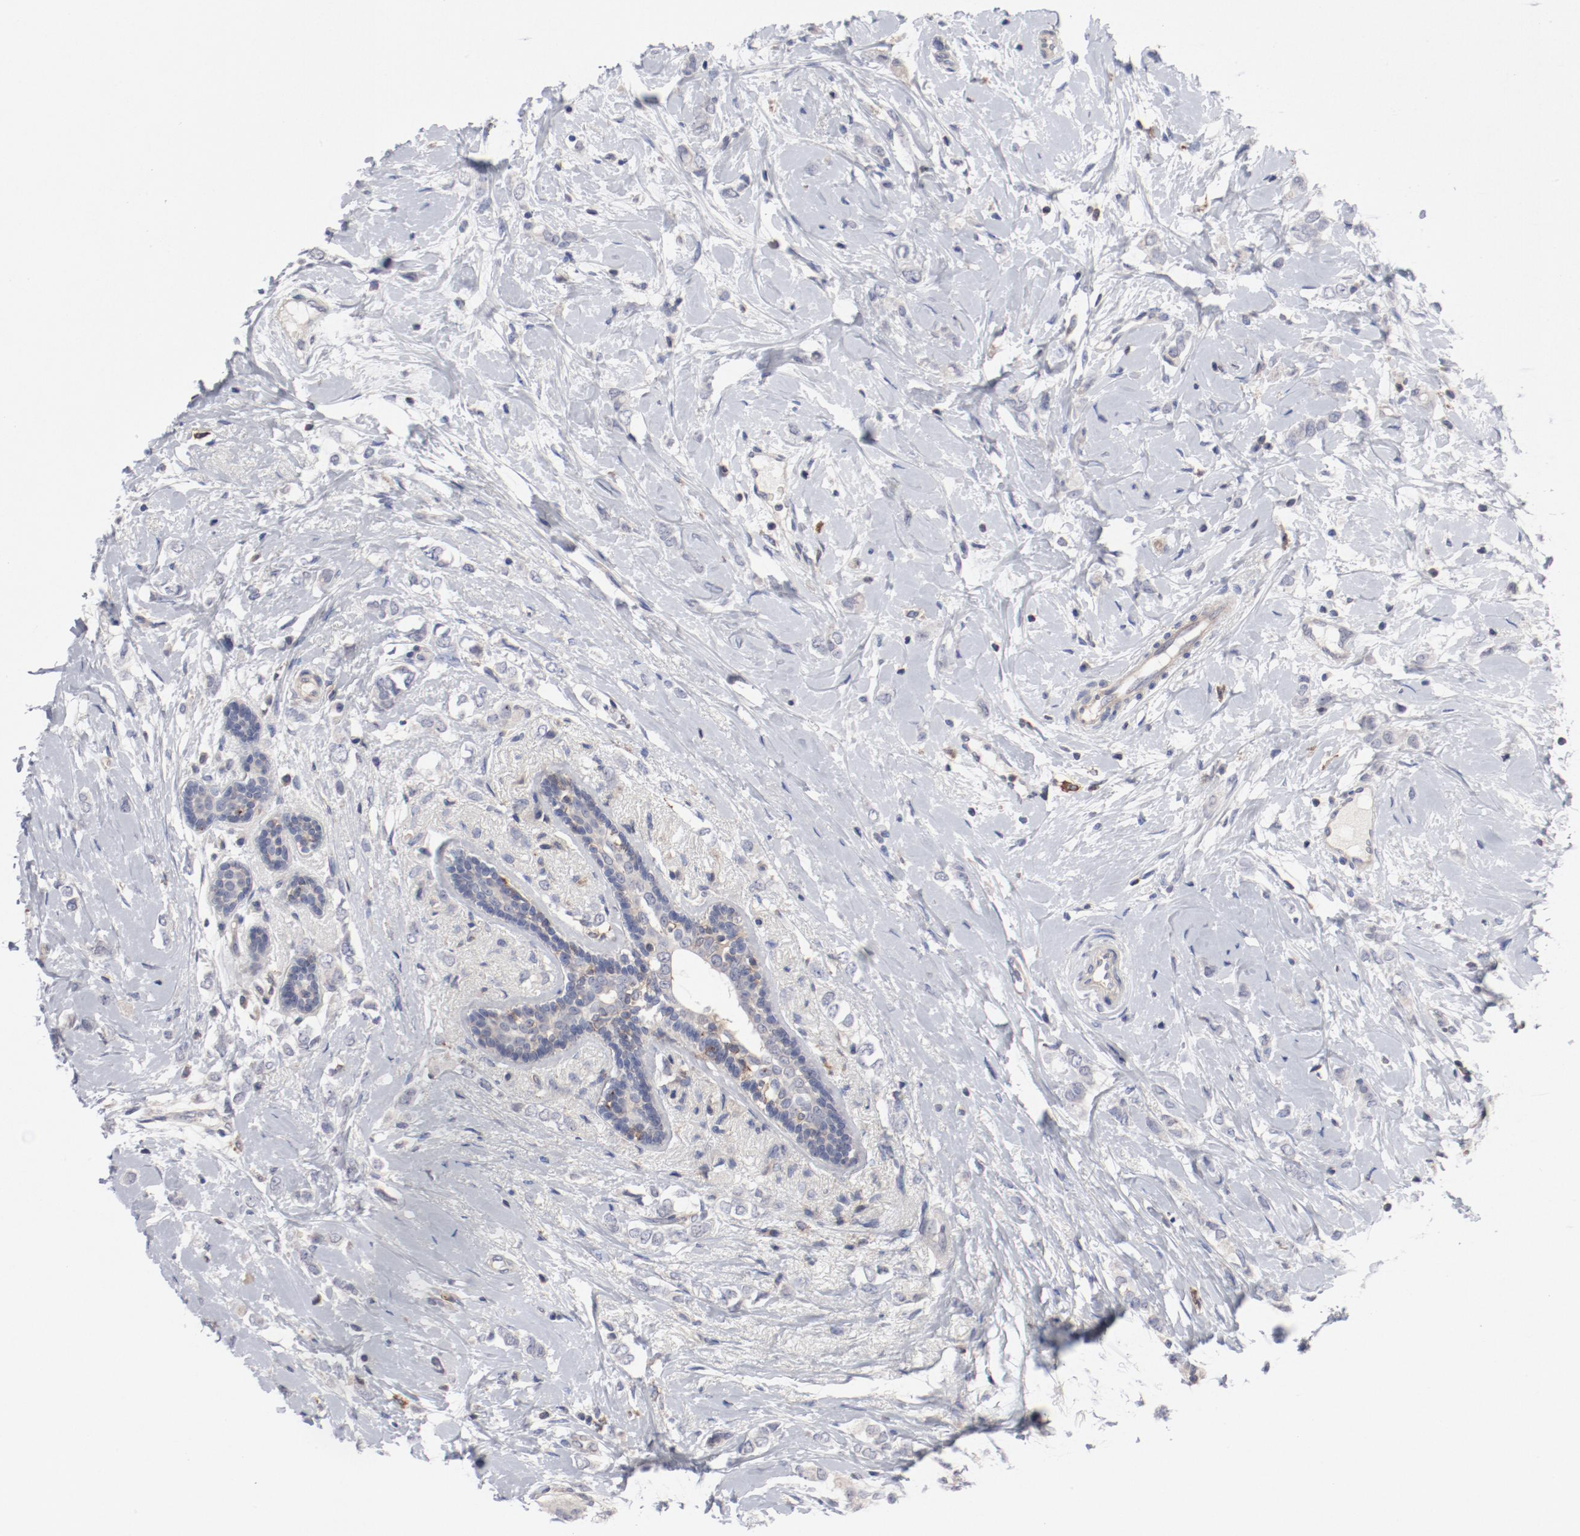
{"staining": {"intensity": "weak", "quantity": "<25%", "location": "cytoplasmic/membranous"}, "tissue": "breast cancer", "cell_type": "Tumor cells", "image_type": "cancer", "snomed": [{"axis": "morphology", "description": "Normal tissue, NOS"}, {"axis": "morphology", "description": "Lobular carcinoma"}, {"axis": "topography", "description": "Breast"}], "caption": "This image is of breast cancer (lobular carcinoma) stained with immunohistochemistry (IHC) to label a protein in brown with the nuclei are counter-stained blue. There is no staining in tumor cells. (Stains: DAB (3,3'-diaminobenzidine) immunohistochemistry (IHC) with hematoxylin counter stain, Microscopy: brightfield microscopy at high magnification).", "gene": "CBL", "patient": {"sex": "female", "age": 47}}